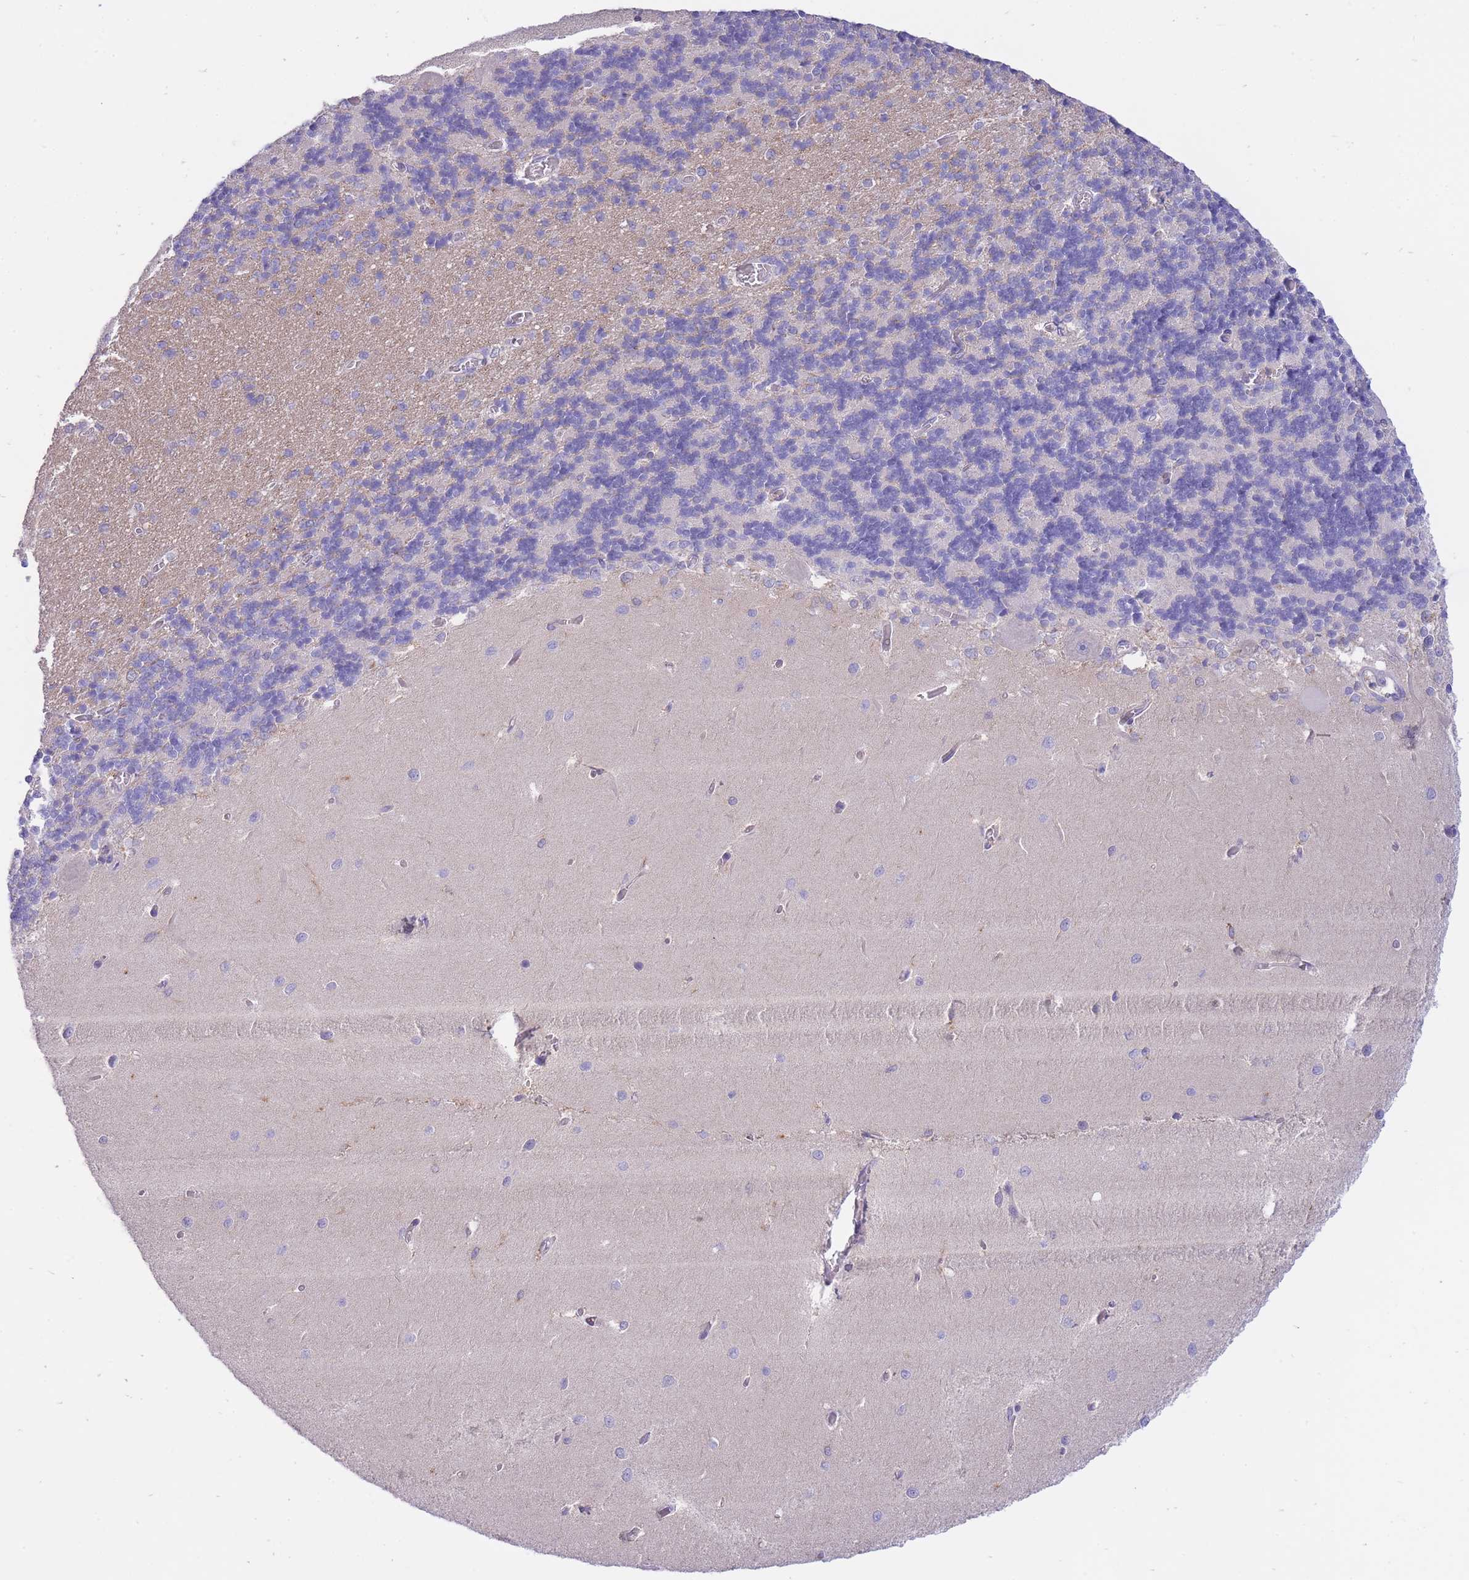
{"staining": {"intensity": "negative", "quantity": "none", "location": "none"}, "tissue": "cerebellum", "cell_type": "Cells in granular layer", "image_type": "normal", "snomed": [{"axis": "morphology", "description": "Normal tissue, NOS"}, {"axis": "topography", "description": "Cerebellum"}], "caption": "Protein analysis of normal cerebellum exhibits no significant positivity in cells in granular layer.", "gene": "NAMPT", "patient": {"sex": "male", "age": 37}}